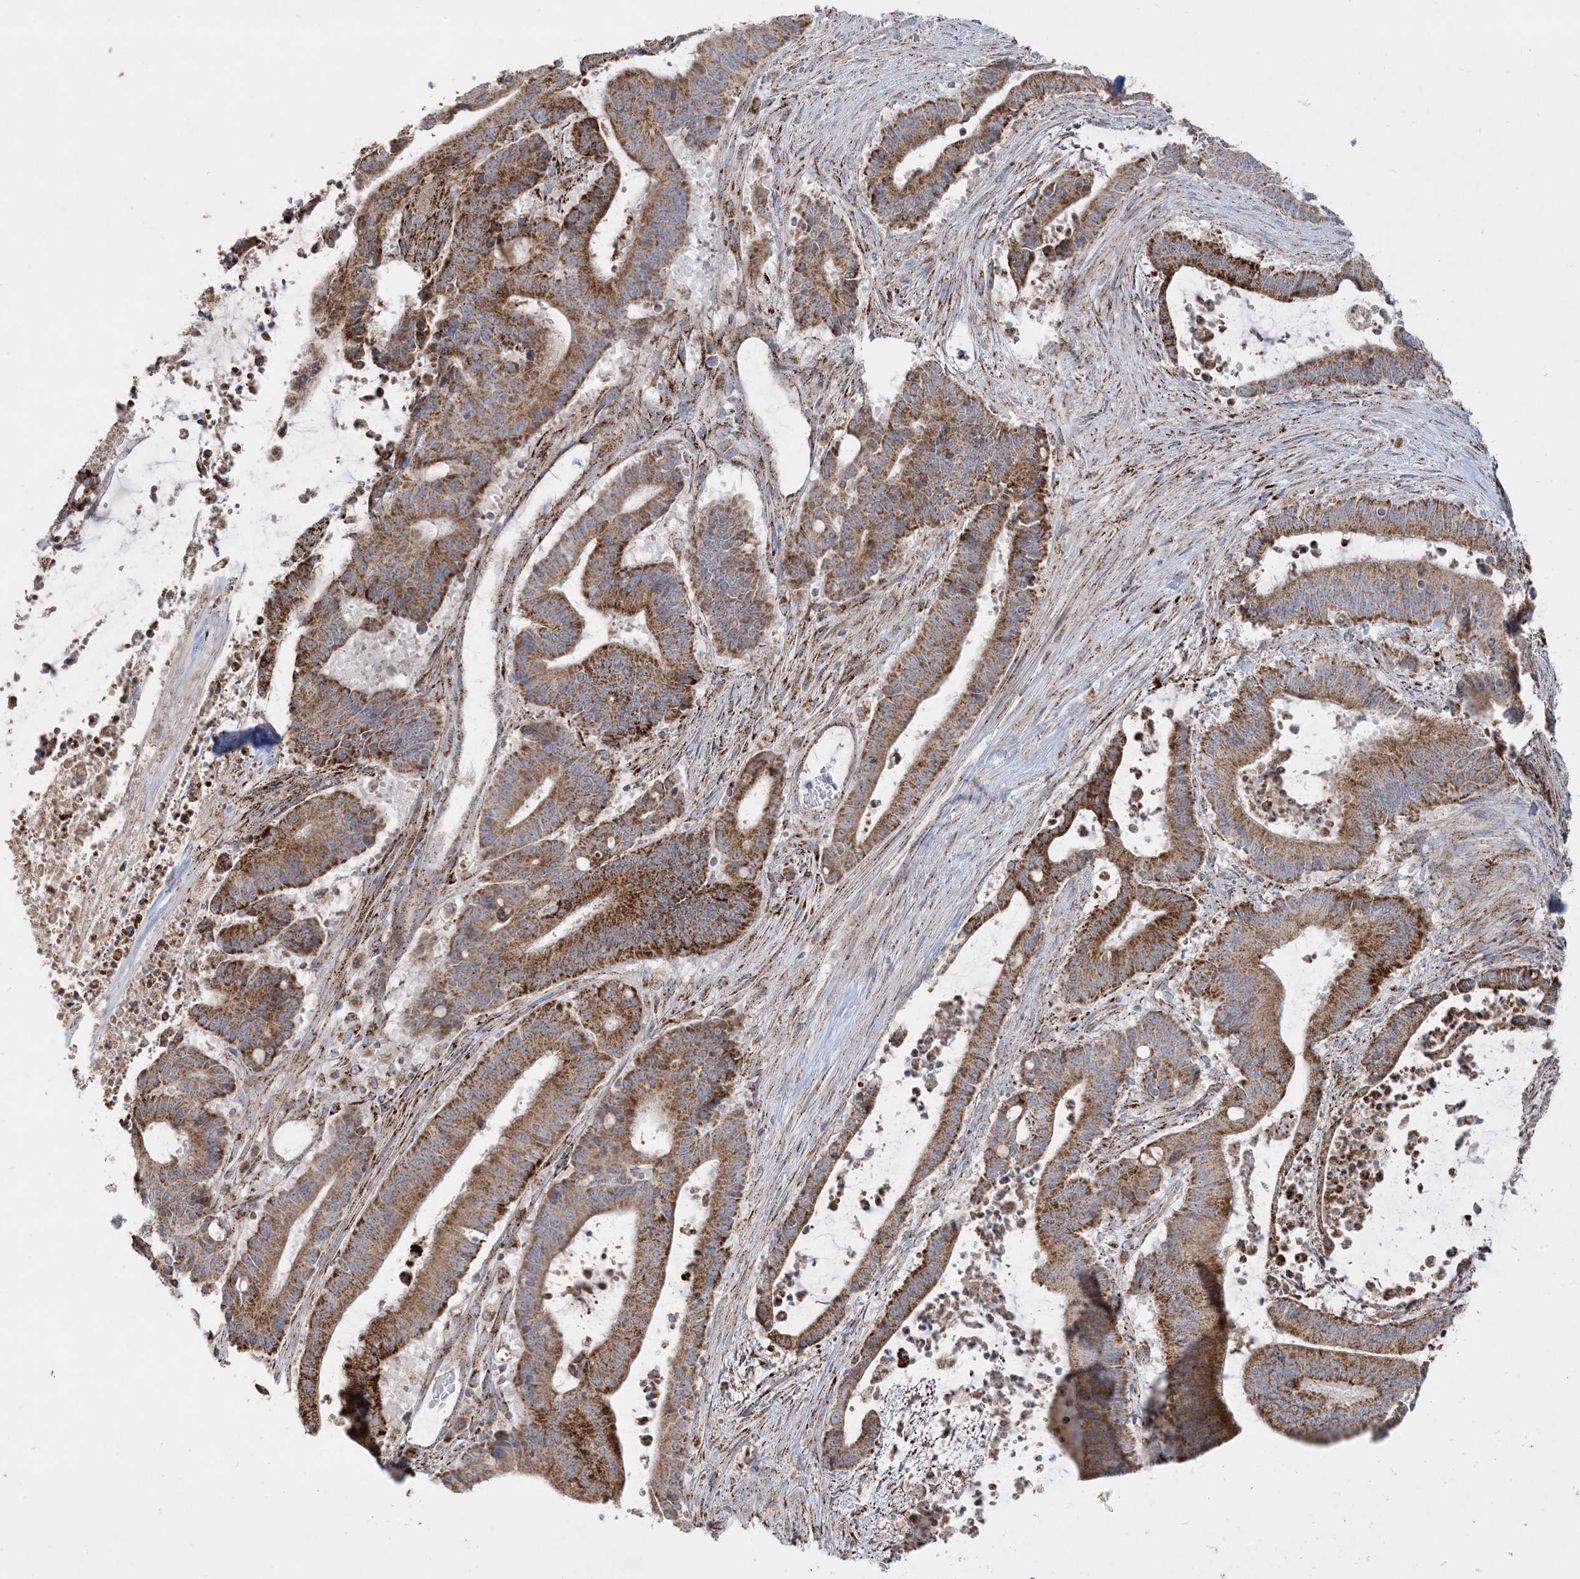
{"staining": {"intensity": "moderate", "quantity": ">75%", "location": "cytoplasmic/membranous"}, "tissue": "liver cancer", "cell_type": "Tumor cells", "image_type": "cancer", "snomed": [{"axis": "morphology", "description": "Normal tissue, NOS"}, {"axis": "morphology", "description": "Cholangiocarcinoma"}, {"axis": "topography", "description": "Liver"}, {"axis": "topography", "description": "Peripheral nerve tissue"}], "caption": "Protein staining of liver cholangiocarcinoma tissue demonstrates moderate cytoplasmic/membranous positivity in about >75% of tumor cells.", "gene": "NDUFAF3", "patient": {"sex": "female", "age": 73}}